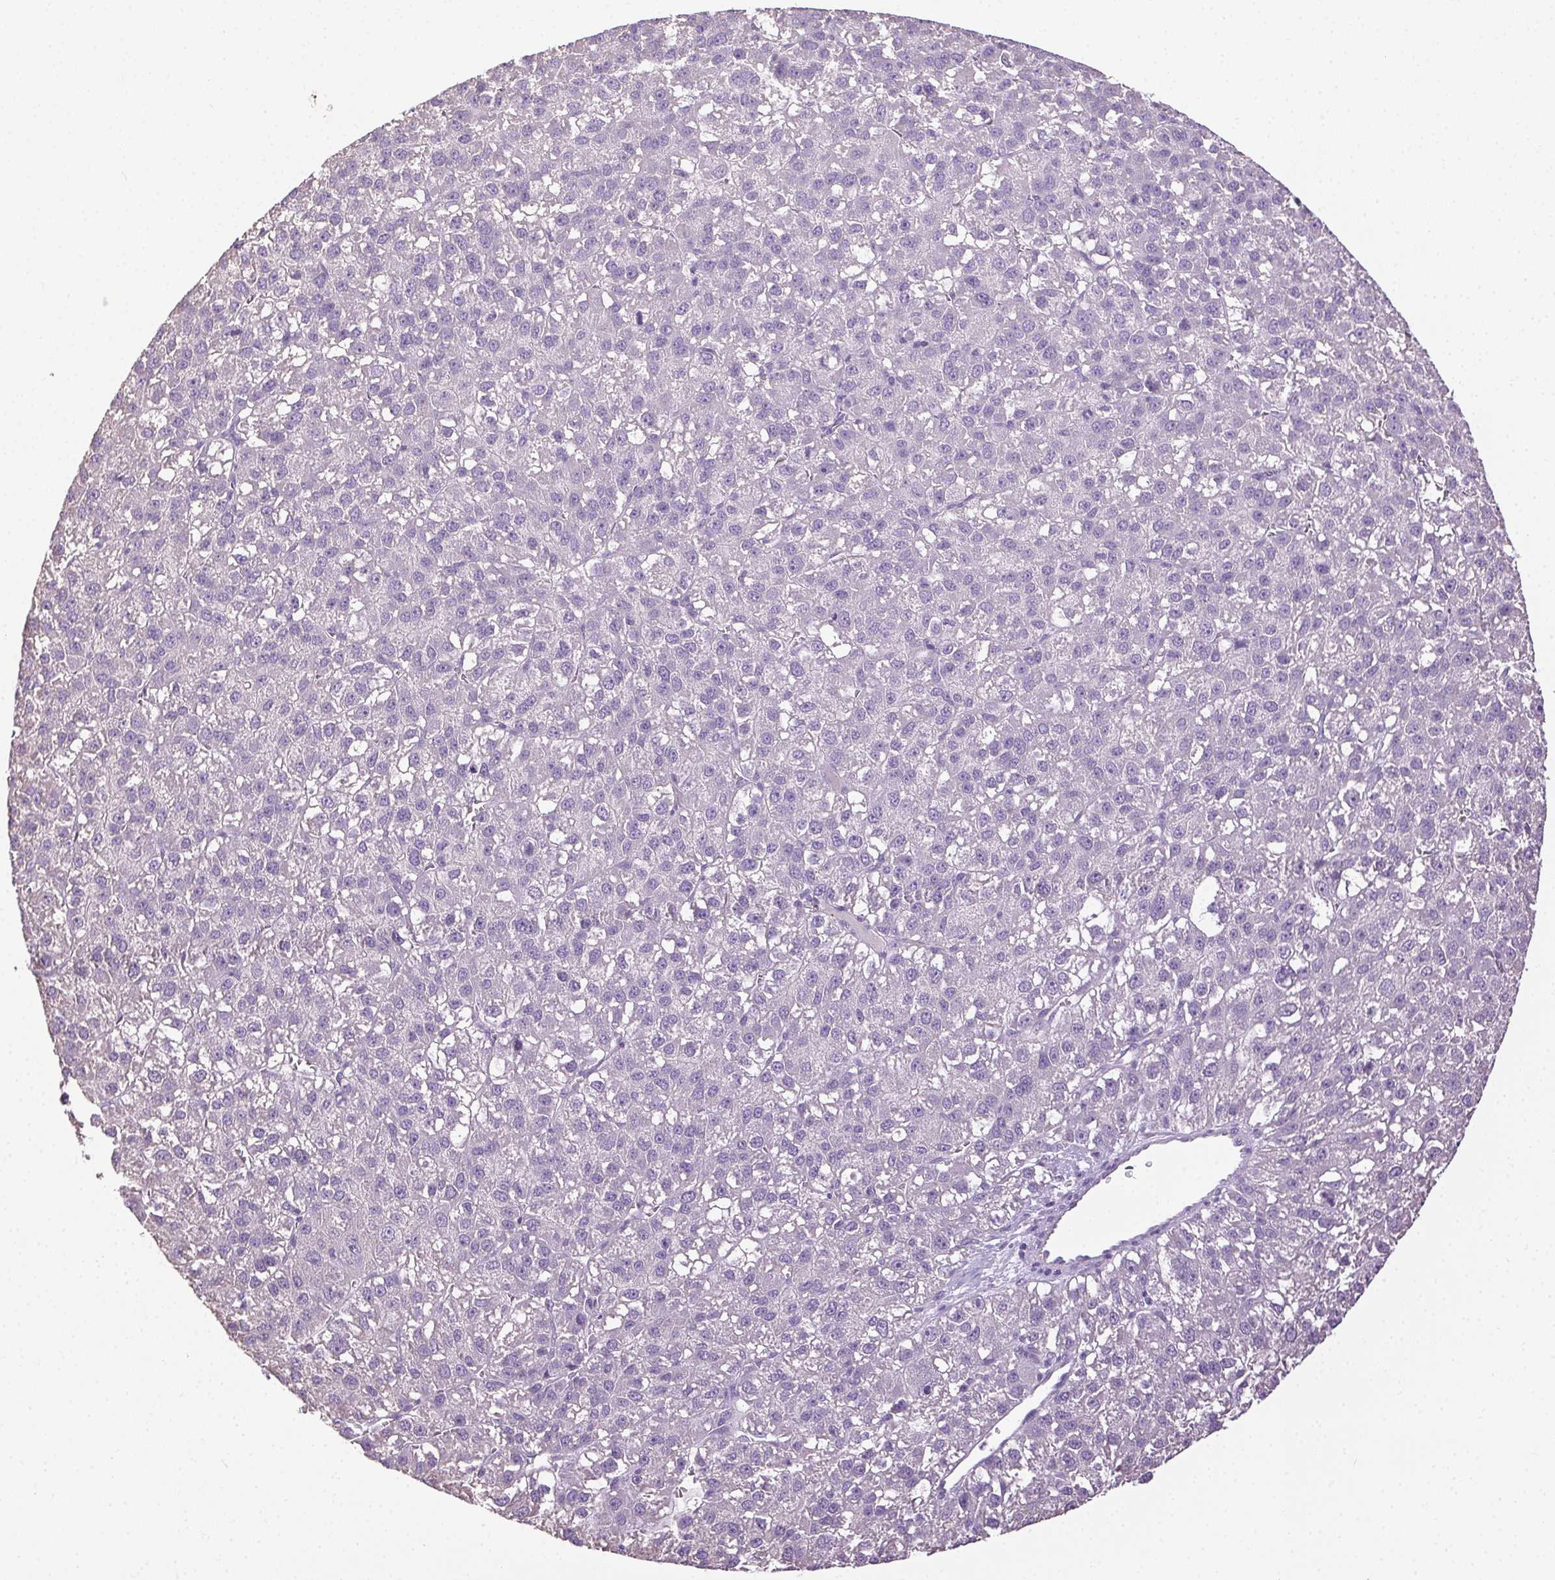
{"staining": {"intensity": "negative", "quantity": "none", "location": "none"}, "tissue": "liver cancer", "cell_type": "Tumor cells", "image_type": "cancer", "snomed": [{"axis": "morphology", "description": "Carcinoma, Hepatocellular, NOS"}, {"axis": "topography", "description": "Liver"}], "caption": "The IHC image has no significant expression in tumor cells of liver cancer (hepatocellular carcinoma) tissue.", "gene": "SYCE2", "patient": {"sex": "female", "age": 70}}